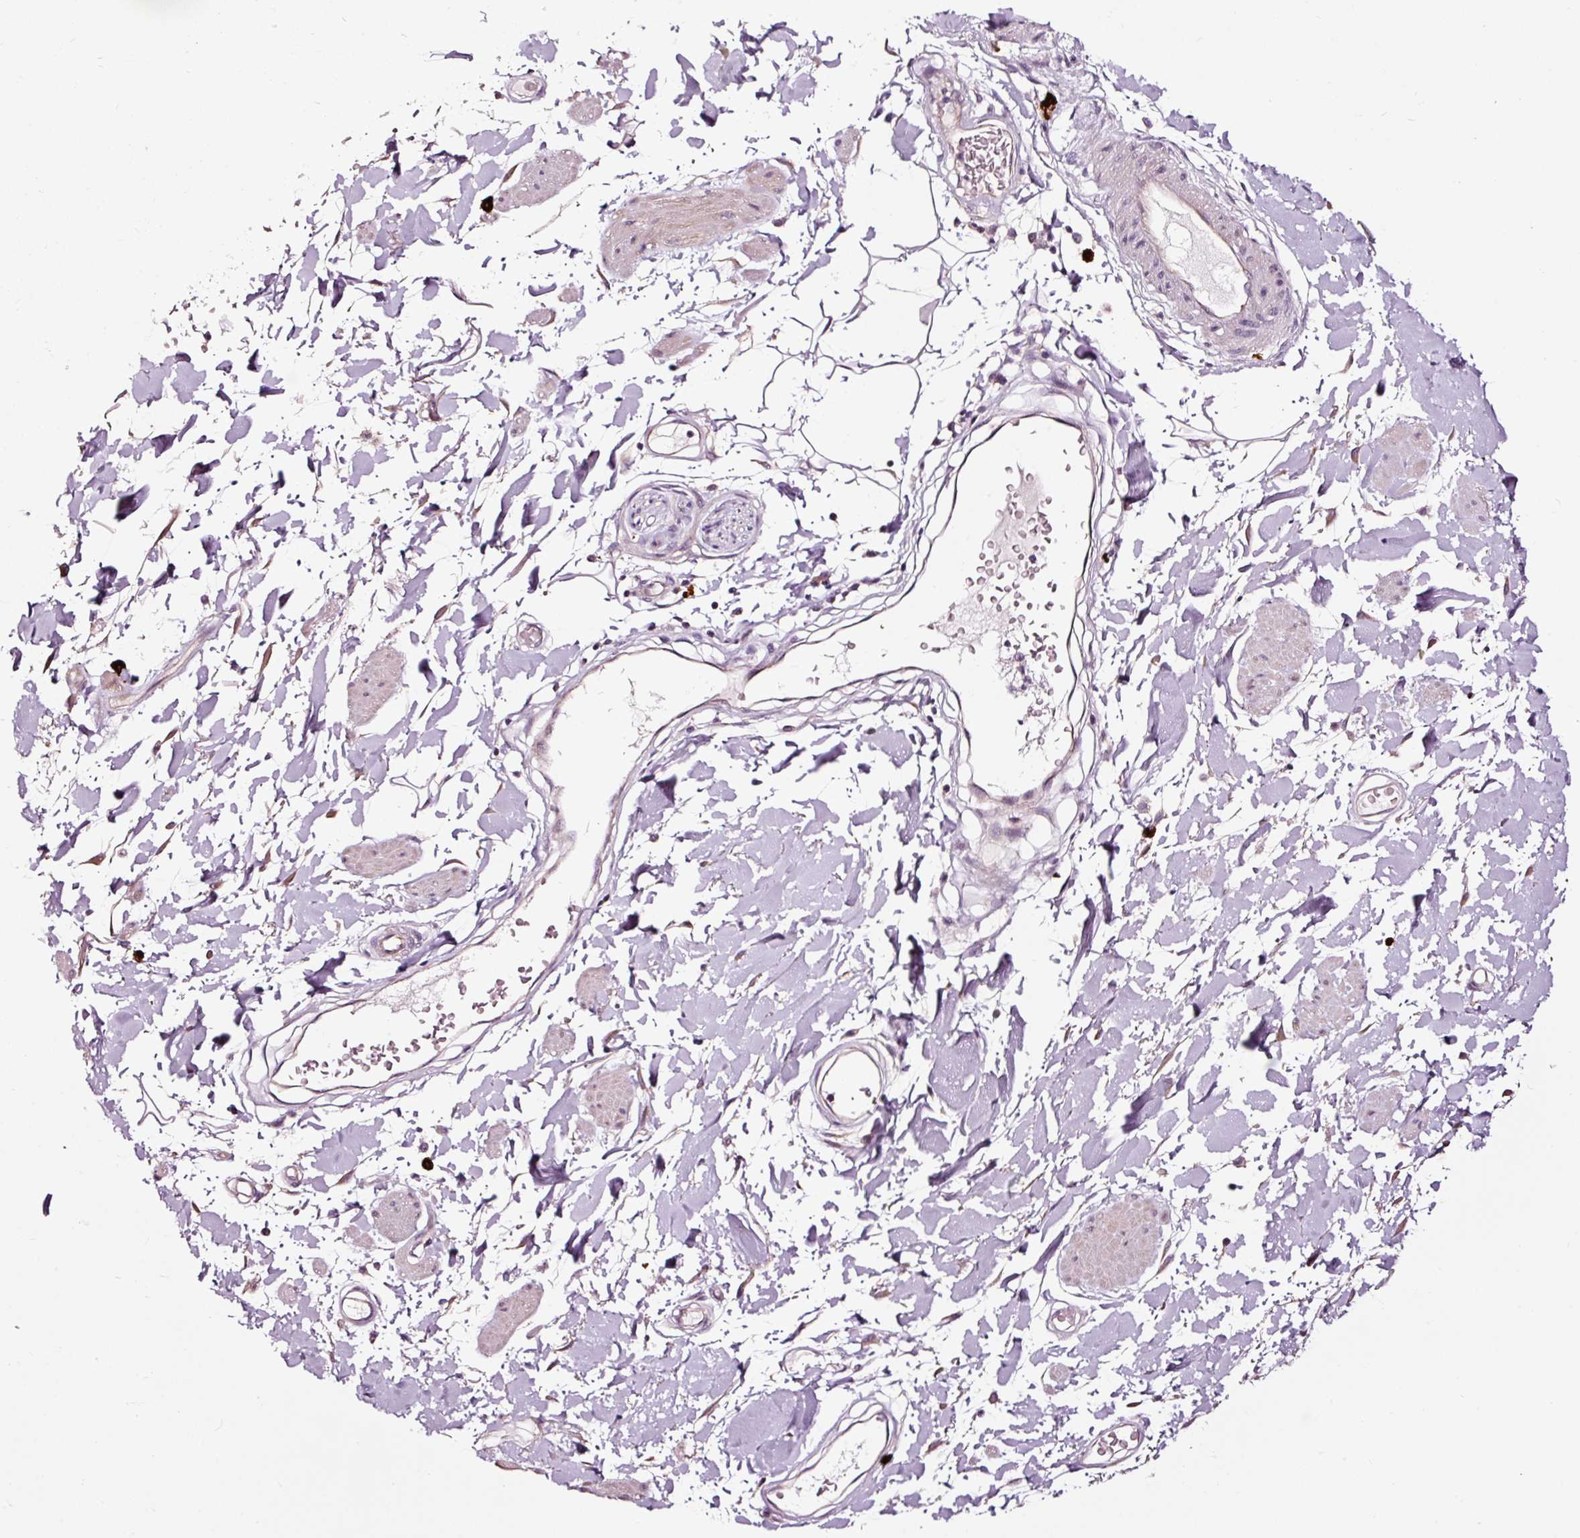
{"staining": {"intensity": "negative", "quantity": "none", "location": "none"}, "tissue": "adipose tissue", "cell_type": "Adipocytes", "image_type": "normal", "snomed": [{"axis": "morphology", "description": "Normal tissue, NOS"}, {"axis": "topography", "description": "Vulva"}, {"axis": "topography", "description": "Peripheral nerve tissue"}], "caption": "Histopathology image shows no protein staining in adipocytes of unremarkable adipose tissue.", "gene": "UTP14A", "patient": {"sex": "female", "age": 68}}